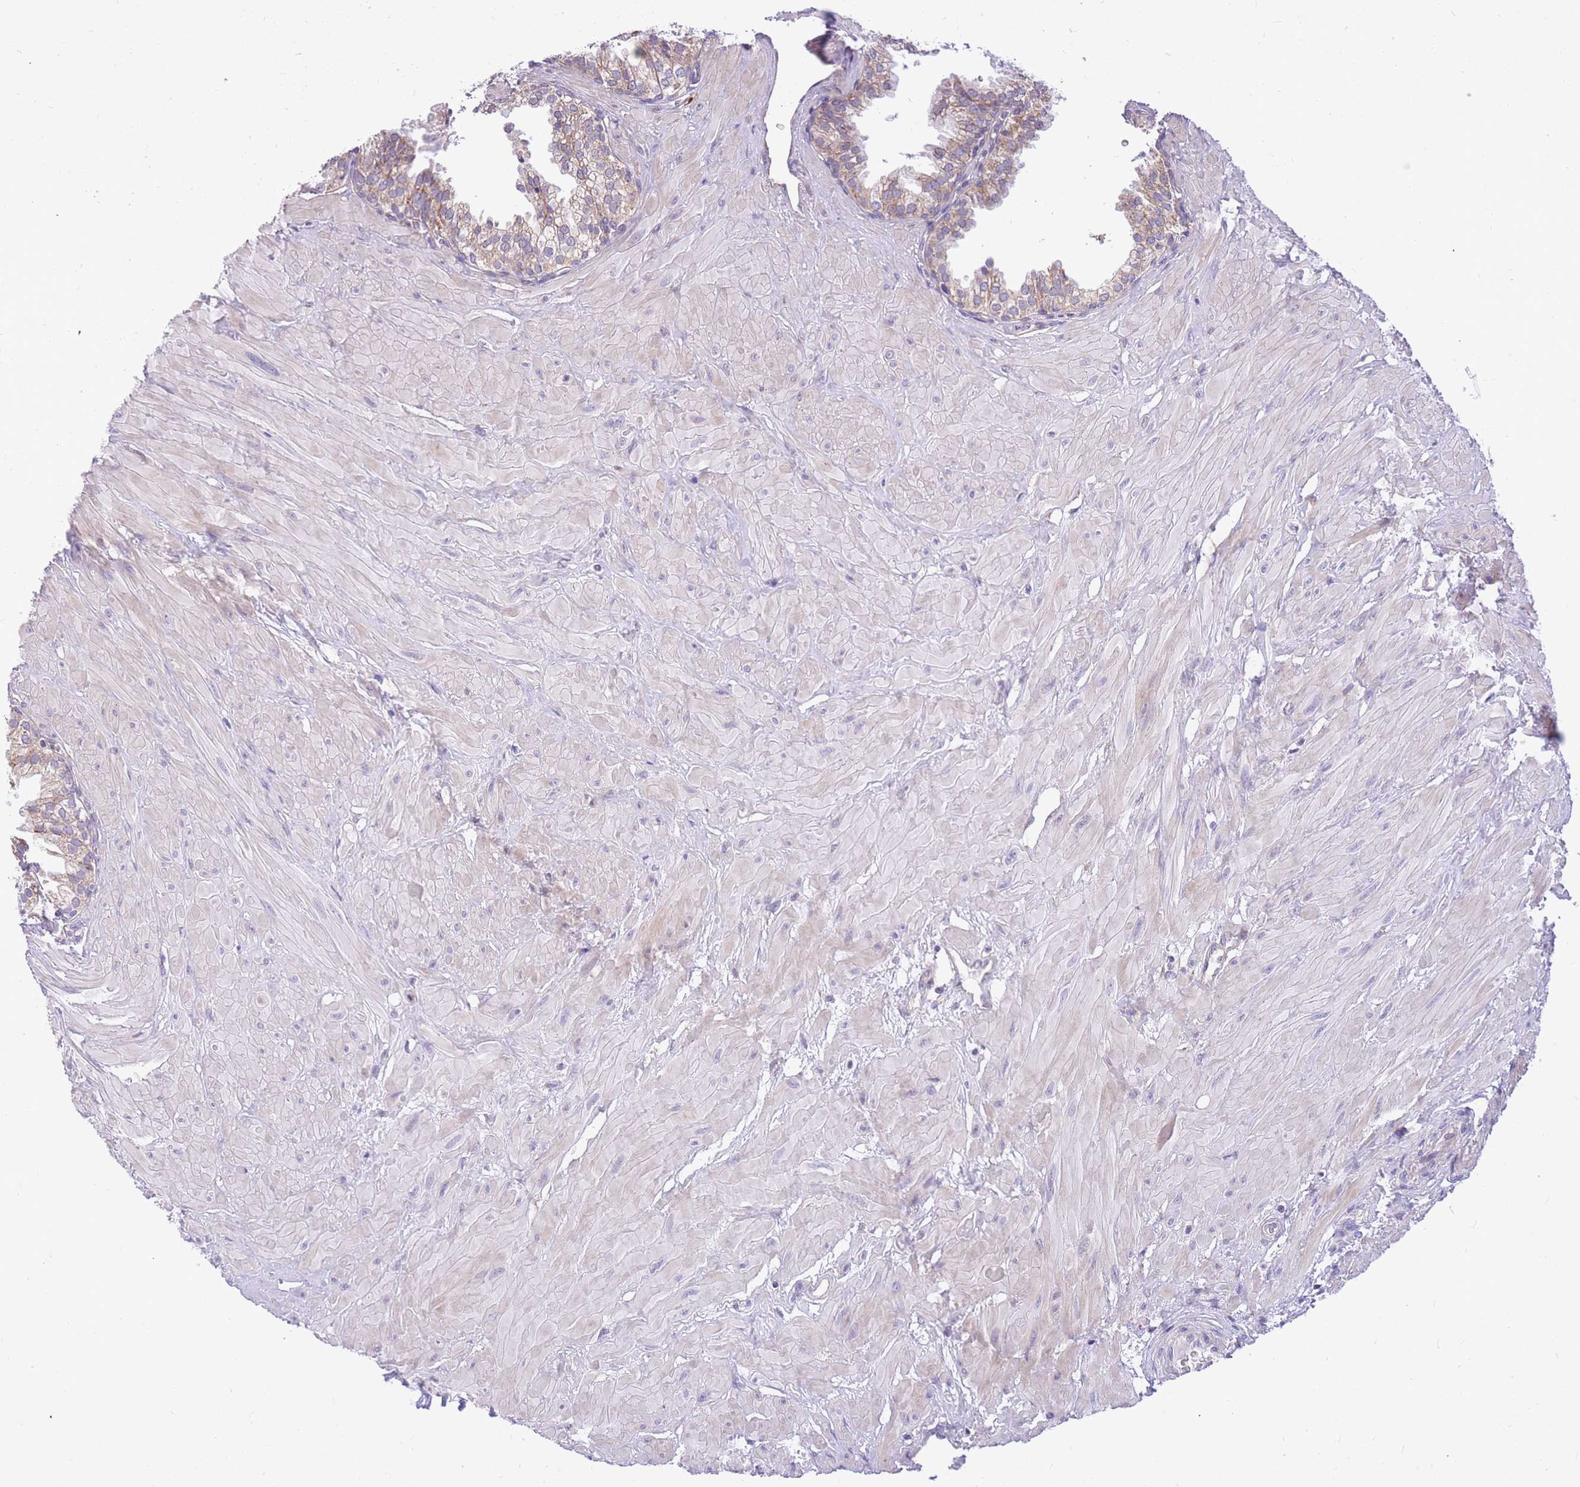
{"staining": {"intensity": "moderate", "quantity": "25%-75%", "location": "cytoplasmic/membranous"}, "tissue": "prostate", "cell_type": "Glandular cells", "image_type": "normal", "snomed": [{"axis": "morphology", "description": "Normal tissue, NOS"}, {"axis": "topography", "description": "Prostate"}, {"axis": "topography", "description": "Peripheral nerve tissue"}], "caption": "Approximately 25%-75% of glandular cells in benign prostate demonstrate moderate cytoplasmic/membranous protein expression as visualized by brown immunohistochemical staining.", "gene": "TOPAZ1", "patient": {"sex": "male", "age": 55}}